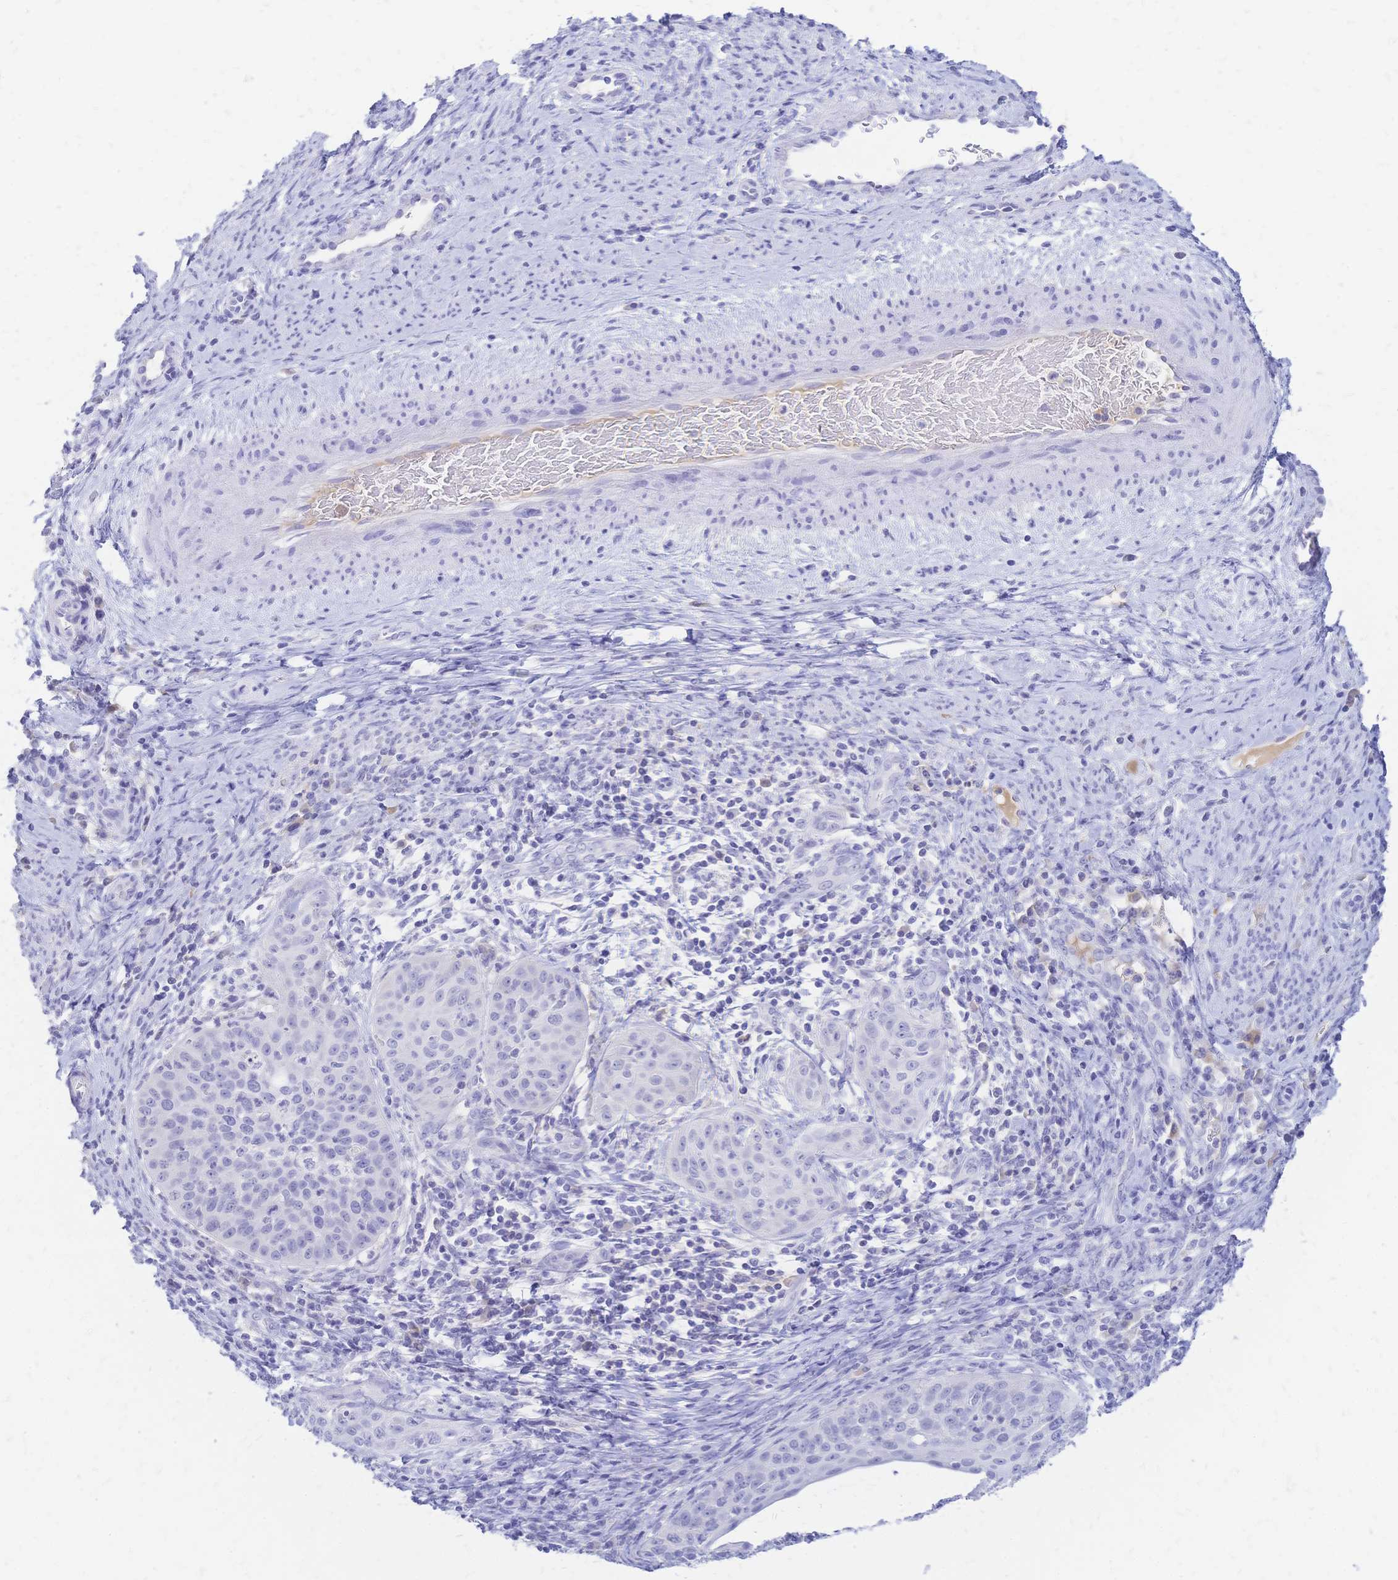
{"staining": {"intensity": "negative", "quantity": "none", "location": "none"}, "tissue": "cervical cancer", "cell_type": "Tumor cells", "image_type": "cancer", "snomed": [{"axis": "morphology", "description": "Squamous cell carcinoma, NOS"}, {"axis": "topography", "description": "Cervix"}], "caption": "Immunohistochemistry (IHC) image of neoplastic tissue: human cervical squamous cell carcinoma stained with DAB reveals no significant protein expression in tumor cells.", "gene": "FA2H", "patient": {"sex": "female", "age": 30}}